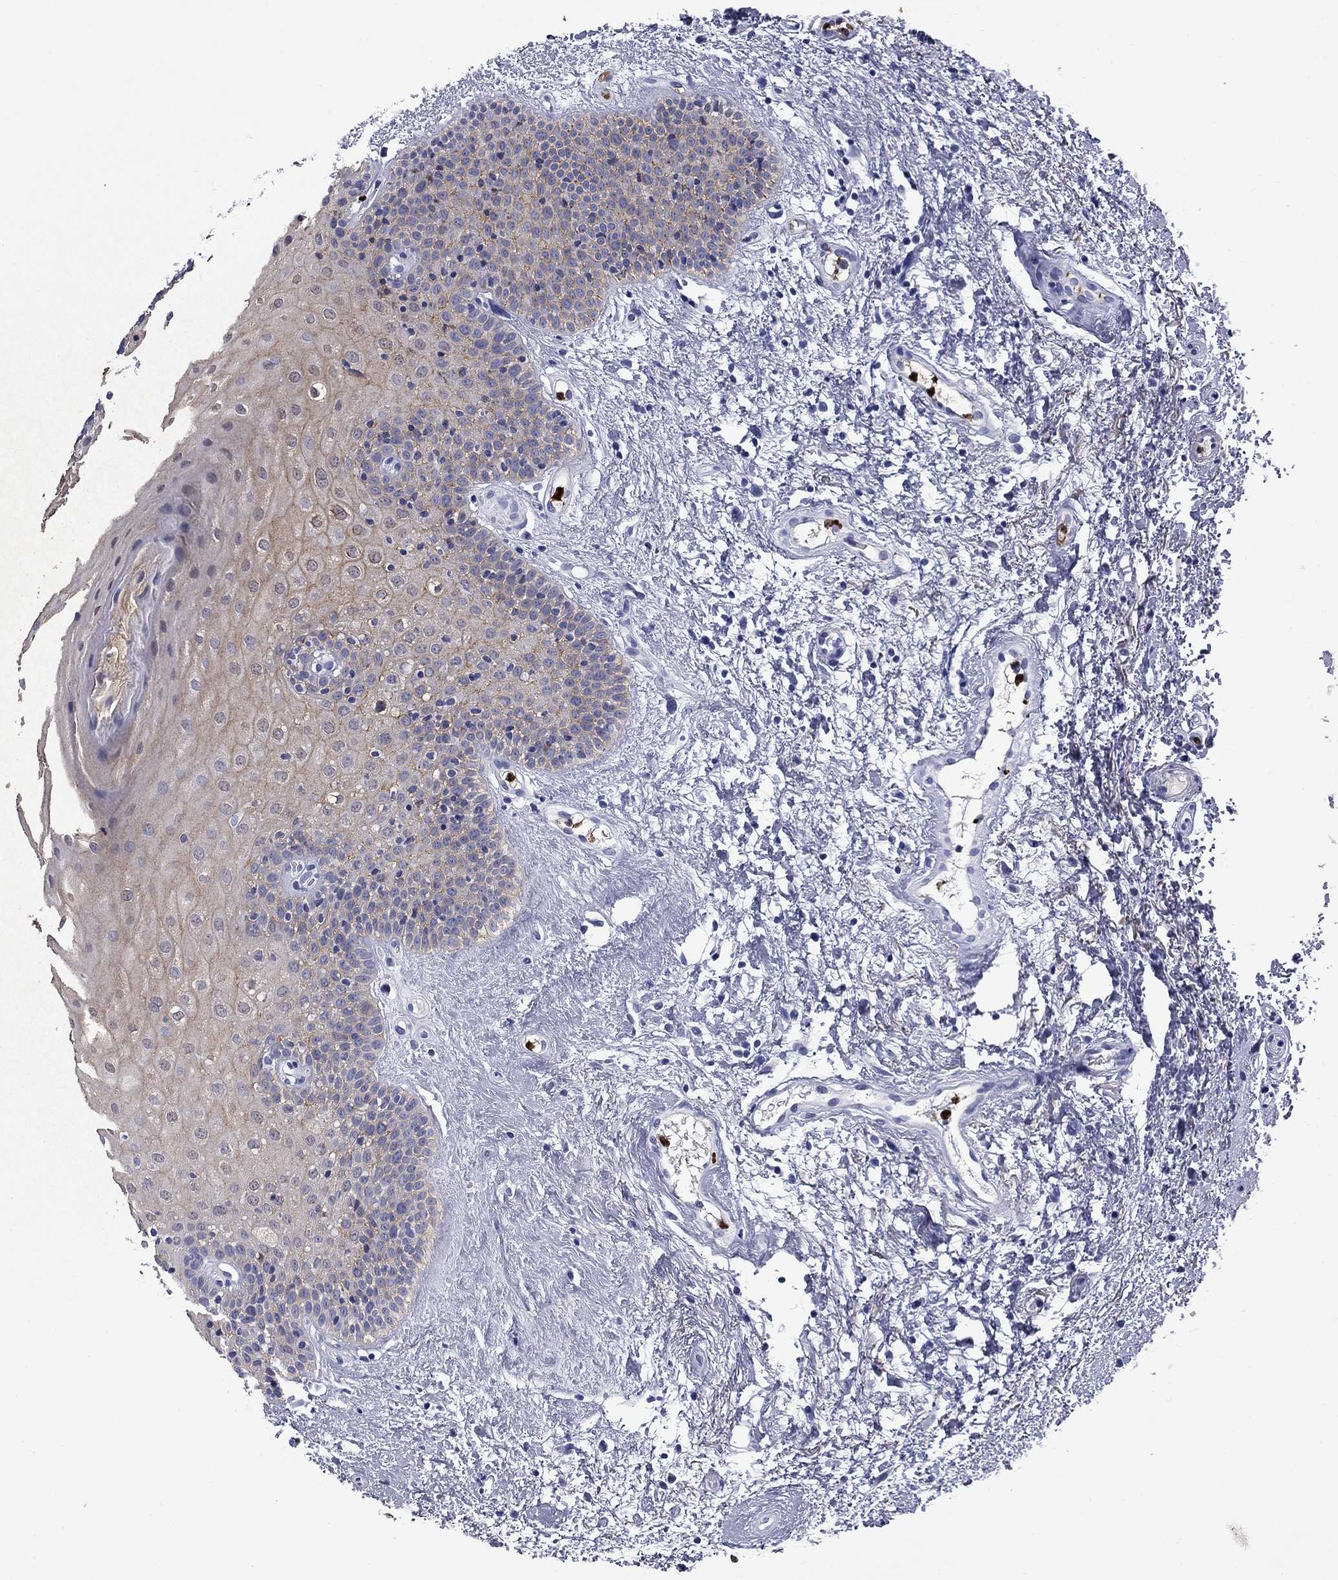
{"staining": {"intensity": "moderate", "quantity": "<25%", "location": "cytoplasmic/membranous"}, "tissue": "oral mucosa", "cell_type": "Squamous epithelial cells", "image_type": "normal", "snomed": [{"axis": "morphology", "description": "Normal tissue, NOS"}, {"axis": "topography", "description": "Oral tissue"}], "caption": "About <25% of squamous epithelial cells in unremarkable human oral mucosa show moderate cytoplasmic/membranous protein expression as visualized by brown immunohistochemical staining.", "gene": "TRIM29", "patient": {"sex": "male", "age": 72}}